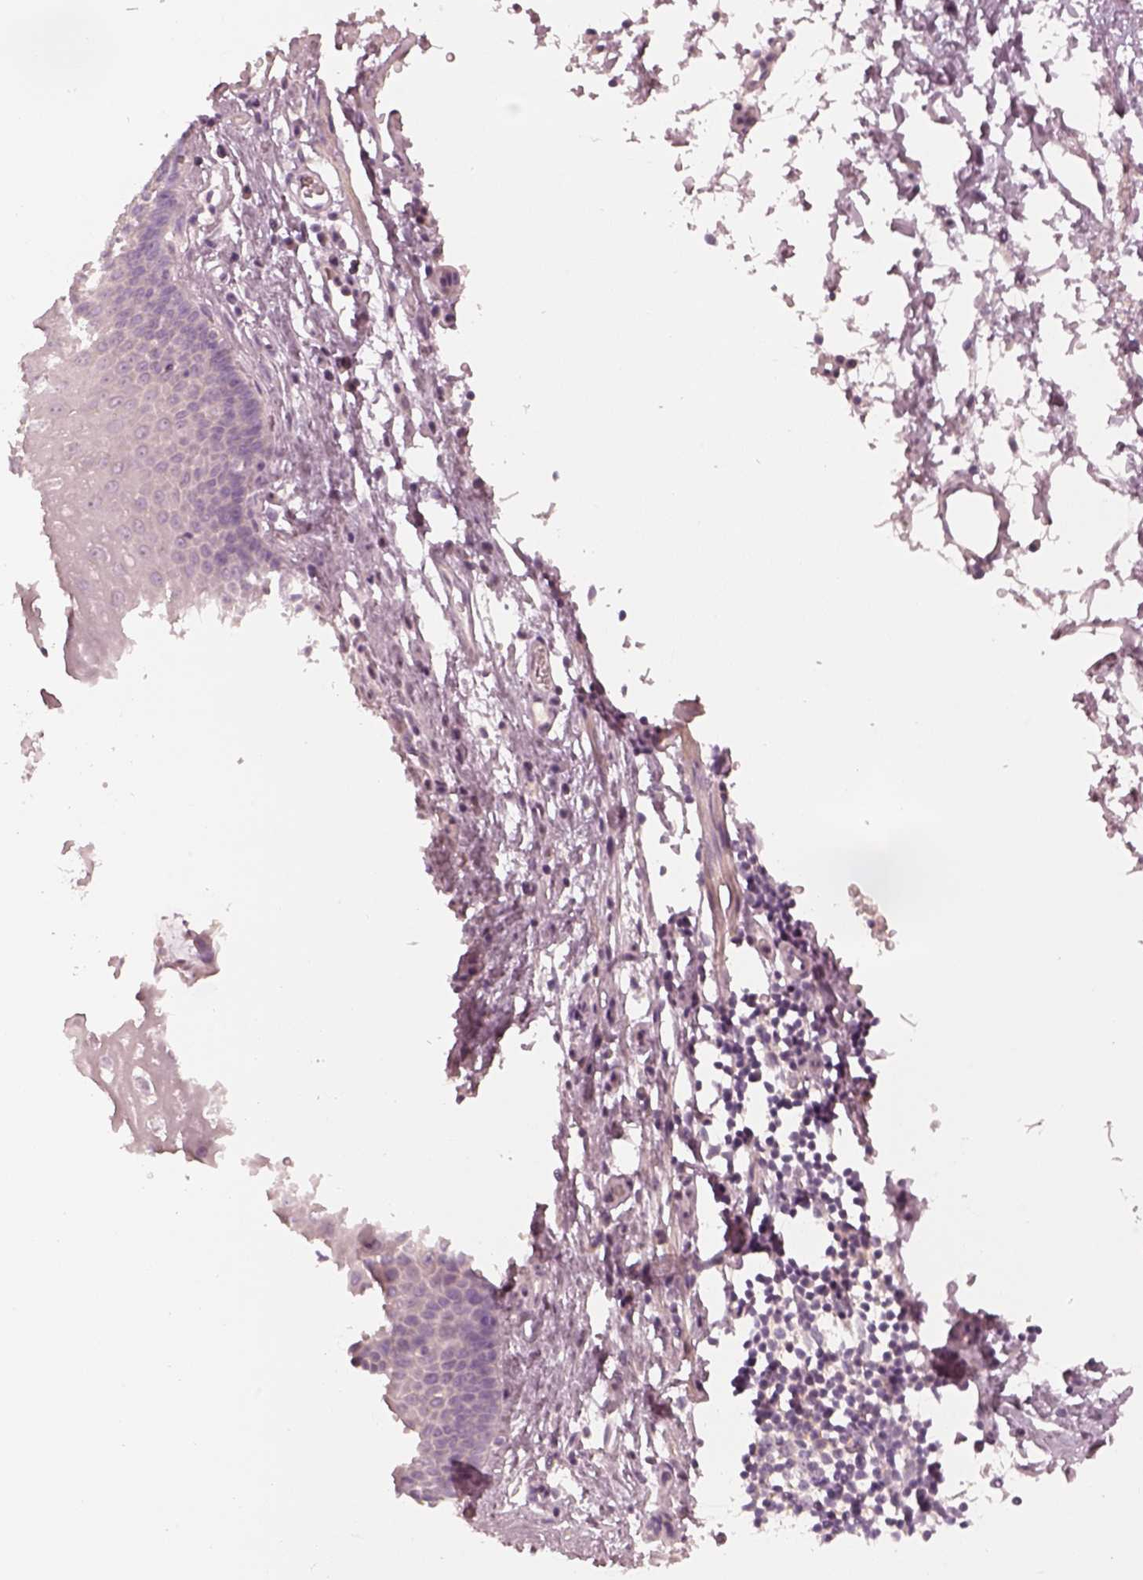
{"staining": {"intensity": "negative", "quantity": "none", "location": "none"}, "tissue": "esophagus", "cell_type": "Squamous epithelial cells", "image_type": "normal", "snomed": [{"axis": "morphology", "description": "Normal tissue, NOS"}, {"axis": "topography", "description": "Esophagus"}], "caption": "Photomicrograph shows no significant protein positivity in squamous epithelial cells of normal esophagus. The staining was performed using DAB (3,3'-diaminobenzidine) to visualize the protein expression in brown, while the nuclei were stained in blue with hematoxylin (Magnification: 20x).", "gene": "SPATA6L", "patient": {"sex": "male", "age": 72}}